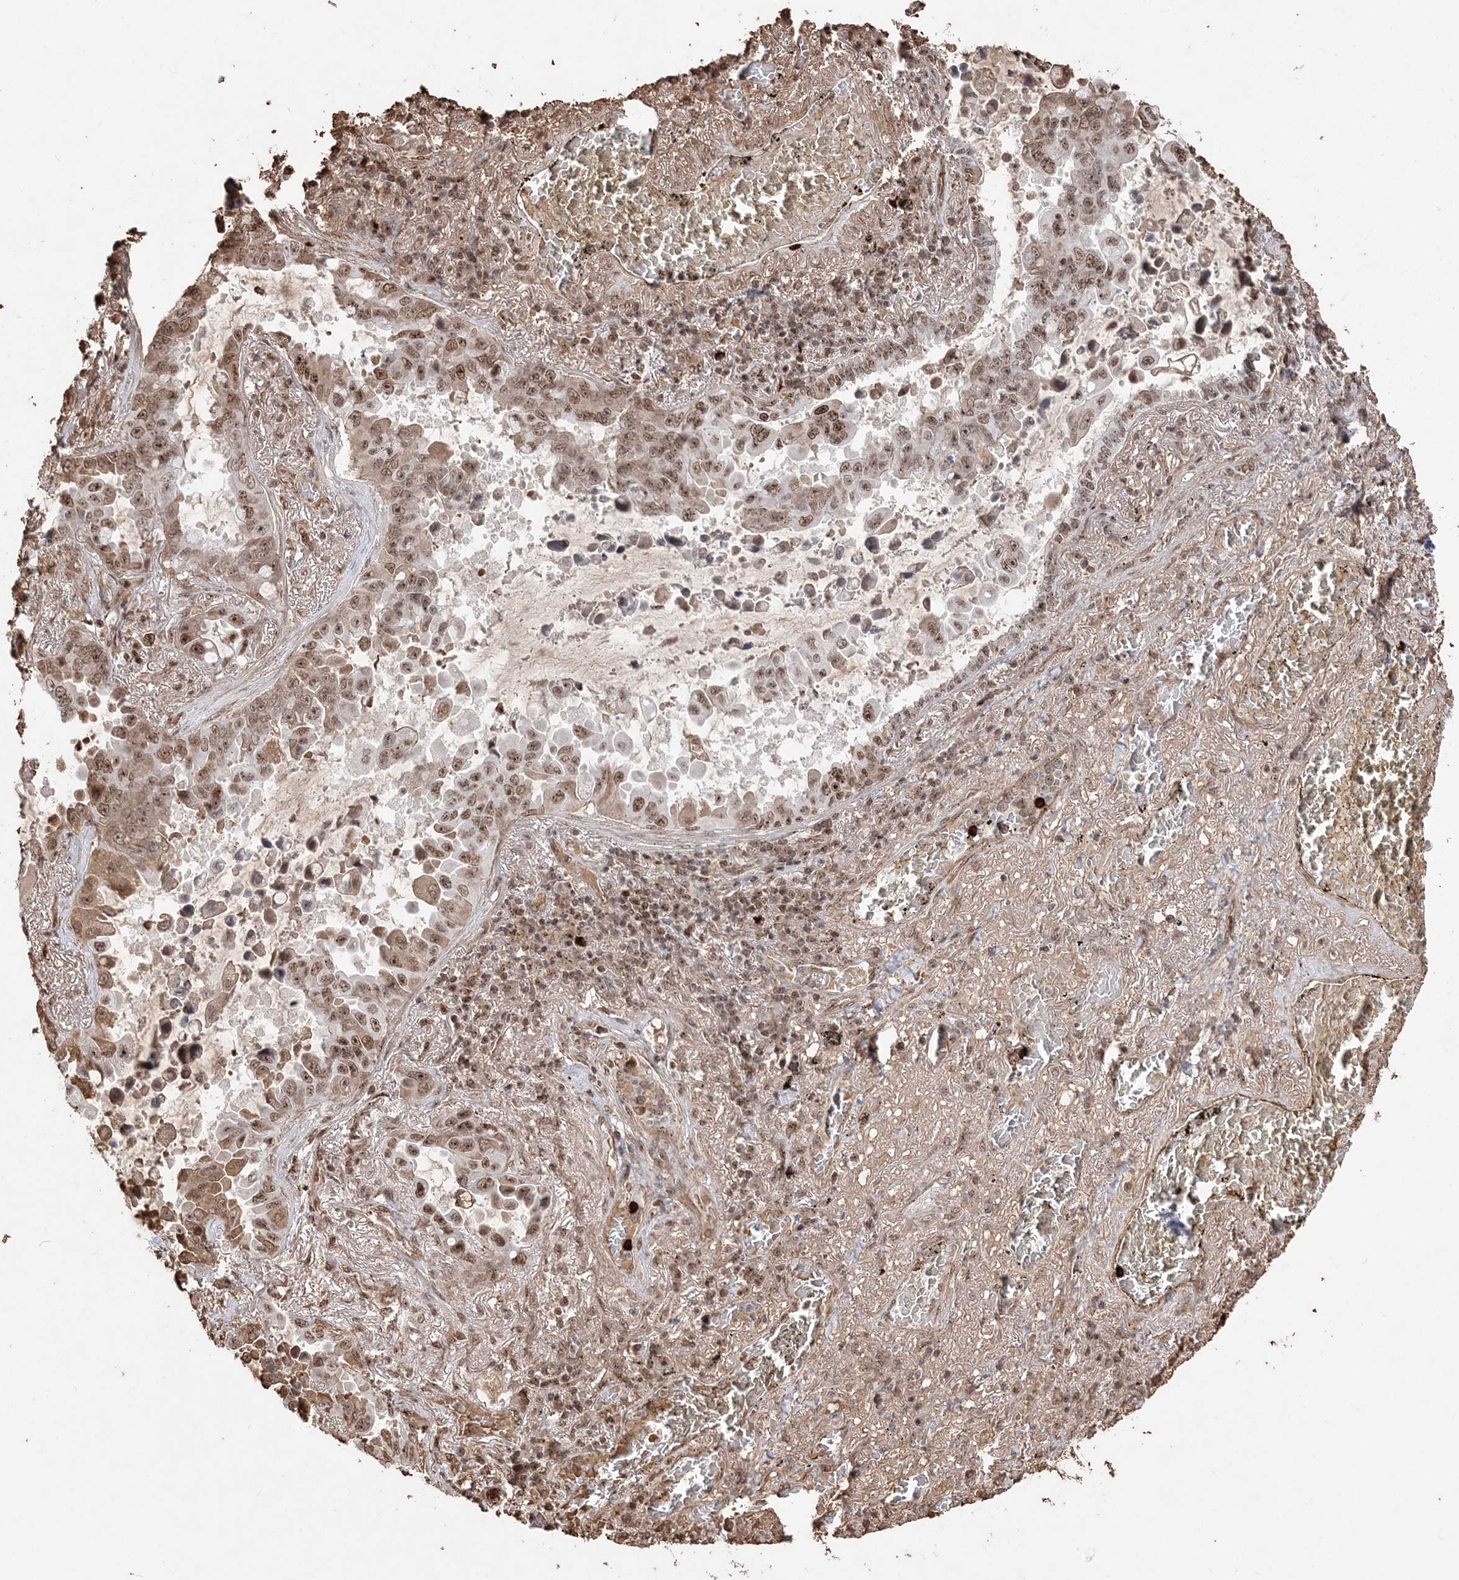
{"staining": {"intensity": "moderate", "quantity": ">75%", "location": "nuclear"}, "tissue": "lung cancer", "cell_type": "Tumor cells", "image_type": "cancer", "snomed": [{"axis": "morphology", "description": "Adenocarcinoma, NOS"}, {"axis": "topography", "description": "Lung"}], "caption": "Immunohistochemistry (DAB) staining of lung adenocarcinoma reveals moderate nuclear protein expression in approximately >75% of tumor cells.", "gene": "RBM17", "patient": {"sex": "male", "age": 64}}